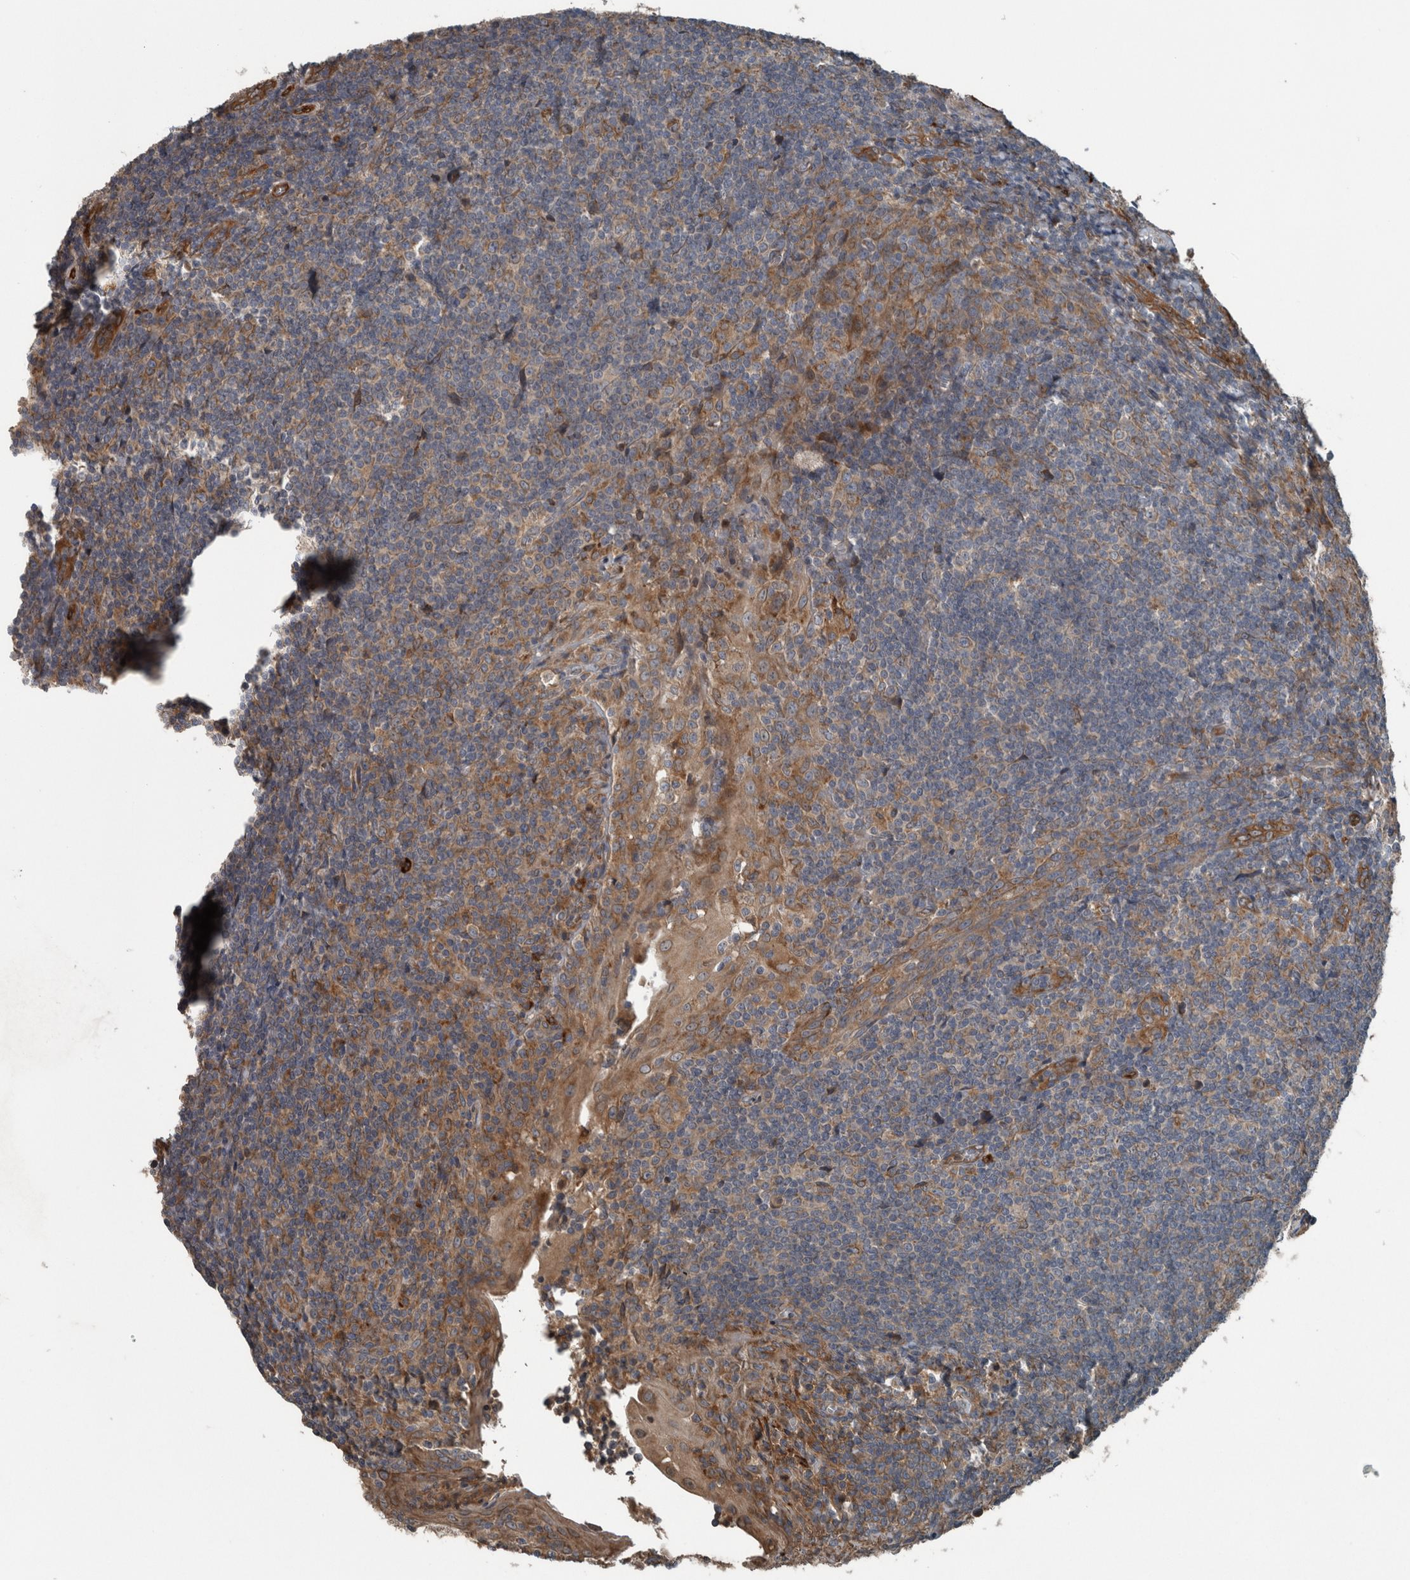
{"staining": {"intensity": "weak", "quantity": "25%-75%", "location": "cytoplasmic/membranous"}, "tissue": "tonsil", "cell_type": "Germinal center cells", "image_type": "normal", "snomed": [{"axis": "morphology", "description": "Normal tissue, NOS"}, {"axis": "topography", "description": "Tonsil"}], "caption": "Protein analysis of normal tonsil reveals weak cytoplasmic/membranous positivity in about 25%-75% of germinal center cells. (DAB = brown stain, brightfield microscopy at high magnification).", "gene": "EXOC8", "patient": {"sex": "male", "age": 37}}